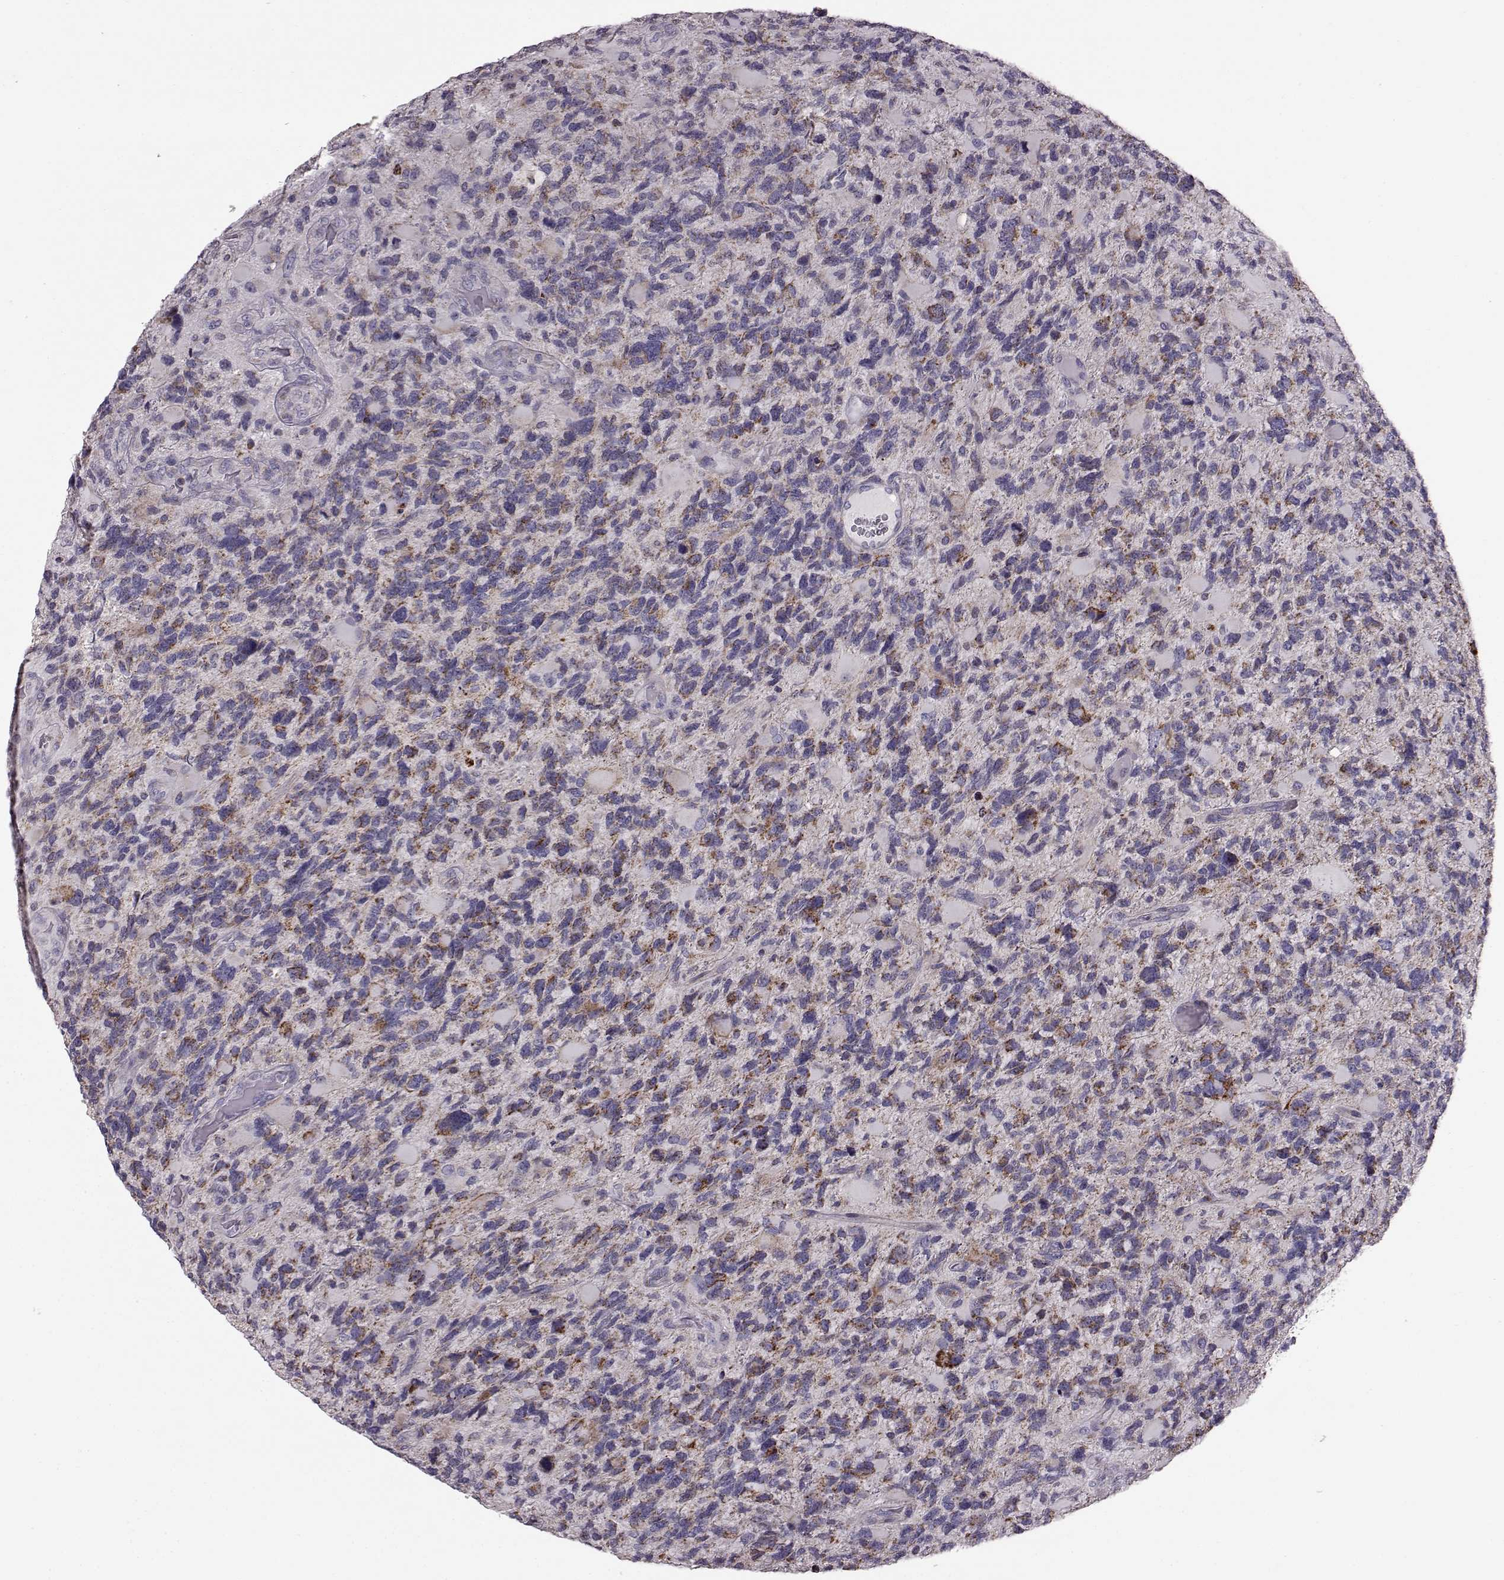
{"staining": {"intensity": "moderate", "quantity": ">75%", "location": "cytoplasmic/membranous"}, "tissue": "glioma", "cell_type": "Tumor cells", "image_type": "cancer", "snomed": [{"axis": "morphology", "description": "Glioma, malignant, High grade"}, {"axis": "topography", "description": "Brain"}], "caption": "Immunohistochemistry (IHC) (DAB) staining of malignant glioma (high-grade) displays moderate cytoplasmic/membranous protein expression in approximately >75% of tumor cells. The staining was performed using DAB (3,3'-diaminobenzidine), with brown indicating positive protein expression. Nuclei are stained blue with hematoxylin.", "gene": "ATP5MF", "patient": {"sex": "female", "age": 71}}